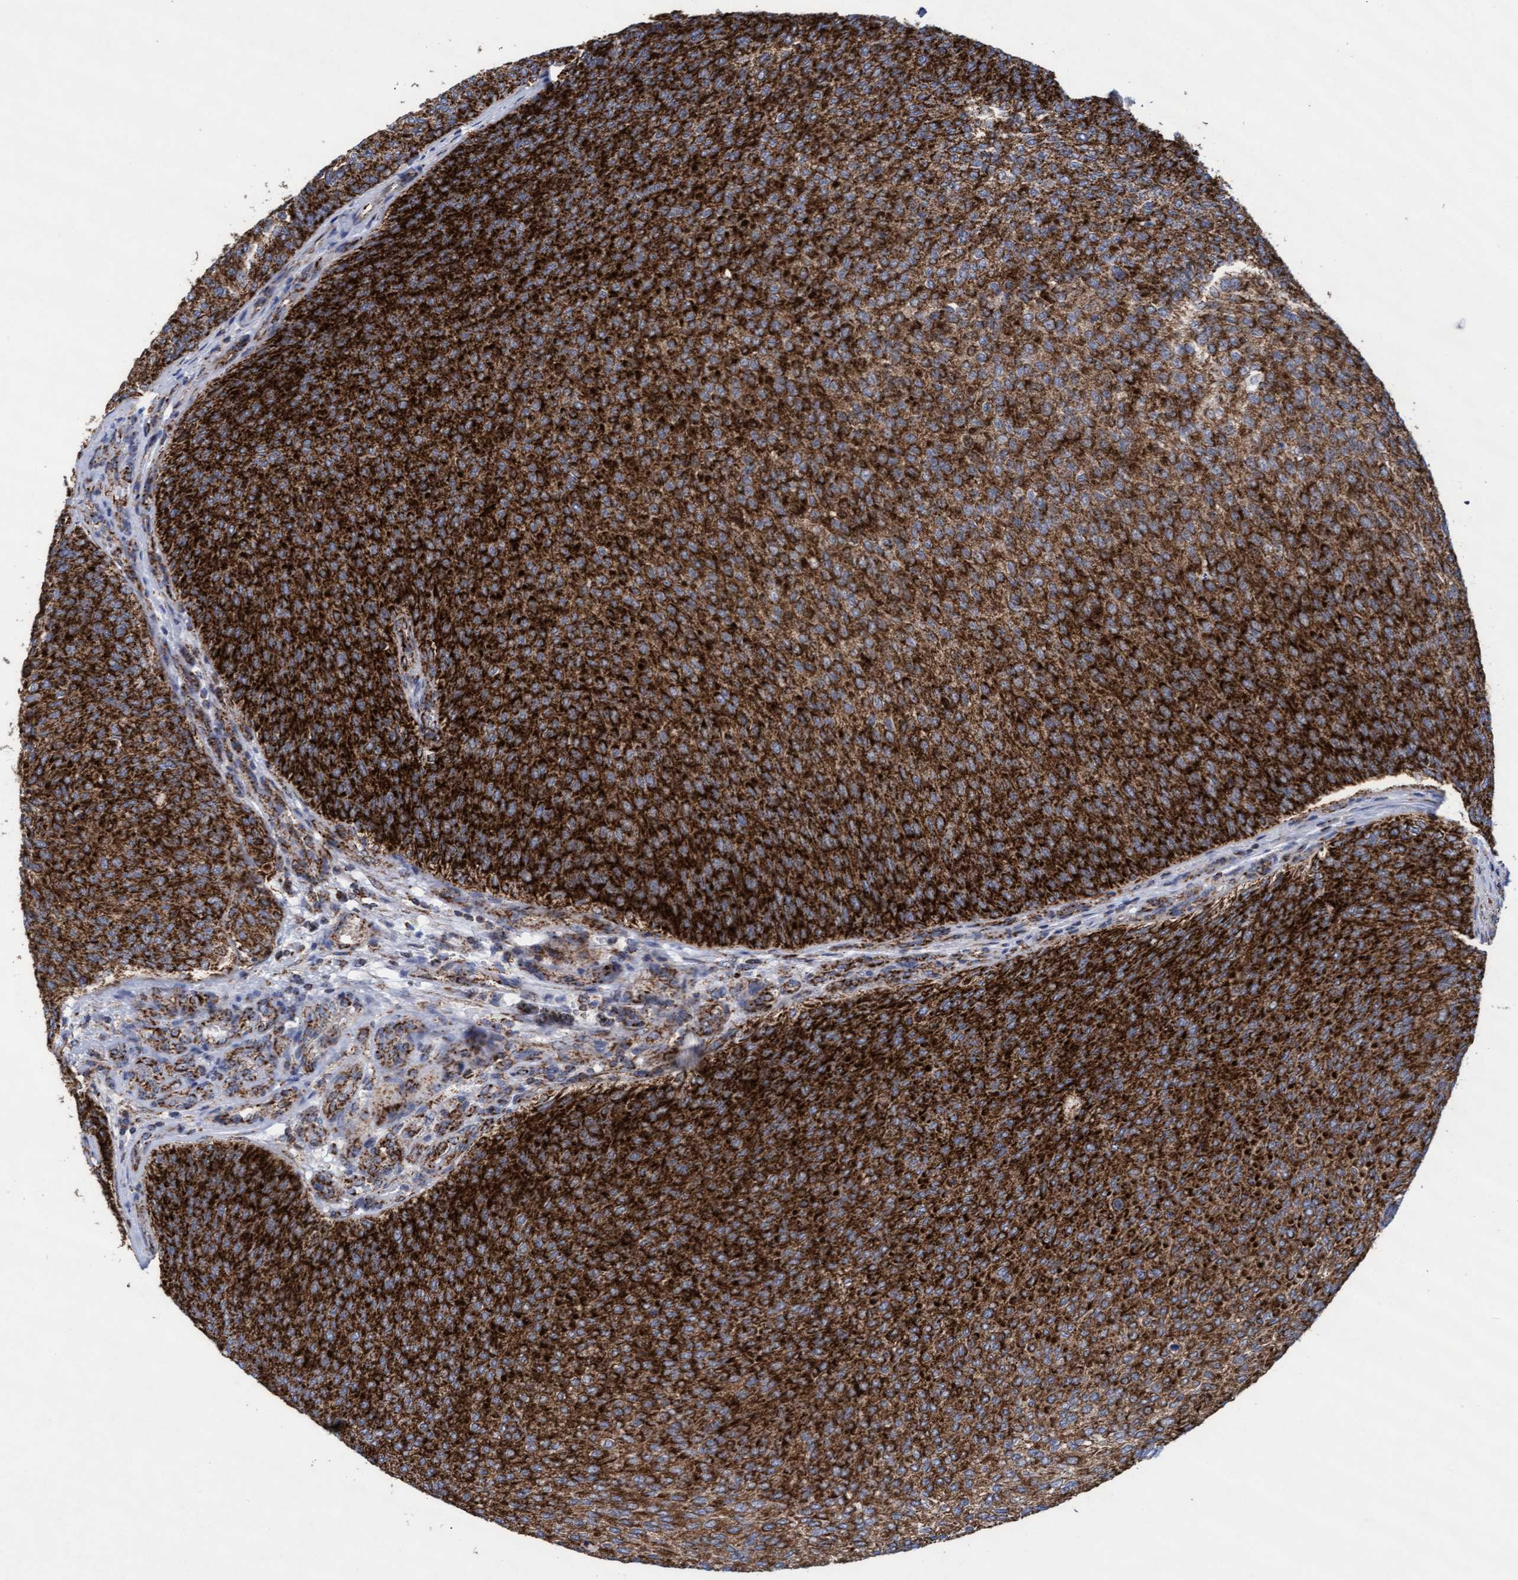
{"staining": {"intensity": "strong", "quantity": ">75%", "location": "cytoplasmic/membranous"}, "tissue": "urothelial cancer", "cell_type": "Tumor cells", "image_type": "cancer", "snomed": [{"axis": "morphology", "description": "Urothelial carcinoma, Low grade"}, {"axis": "topography", "description": "Urinary bladder"}], "caption": "IHC image of human low-grade urothelial carcinoma stained for a protein (brown), which exhibits high levels of strong cytoplasmic/membranous staining in about >75% of tumor cells.", "gene": "MRPL38", "patient": {"sex": "female", "age": 79}}